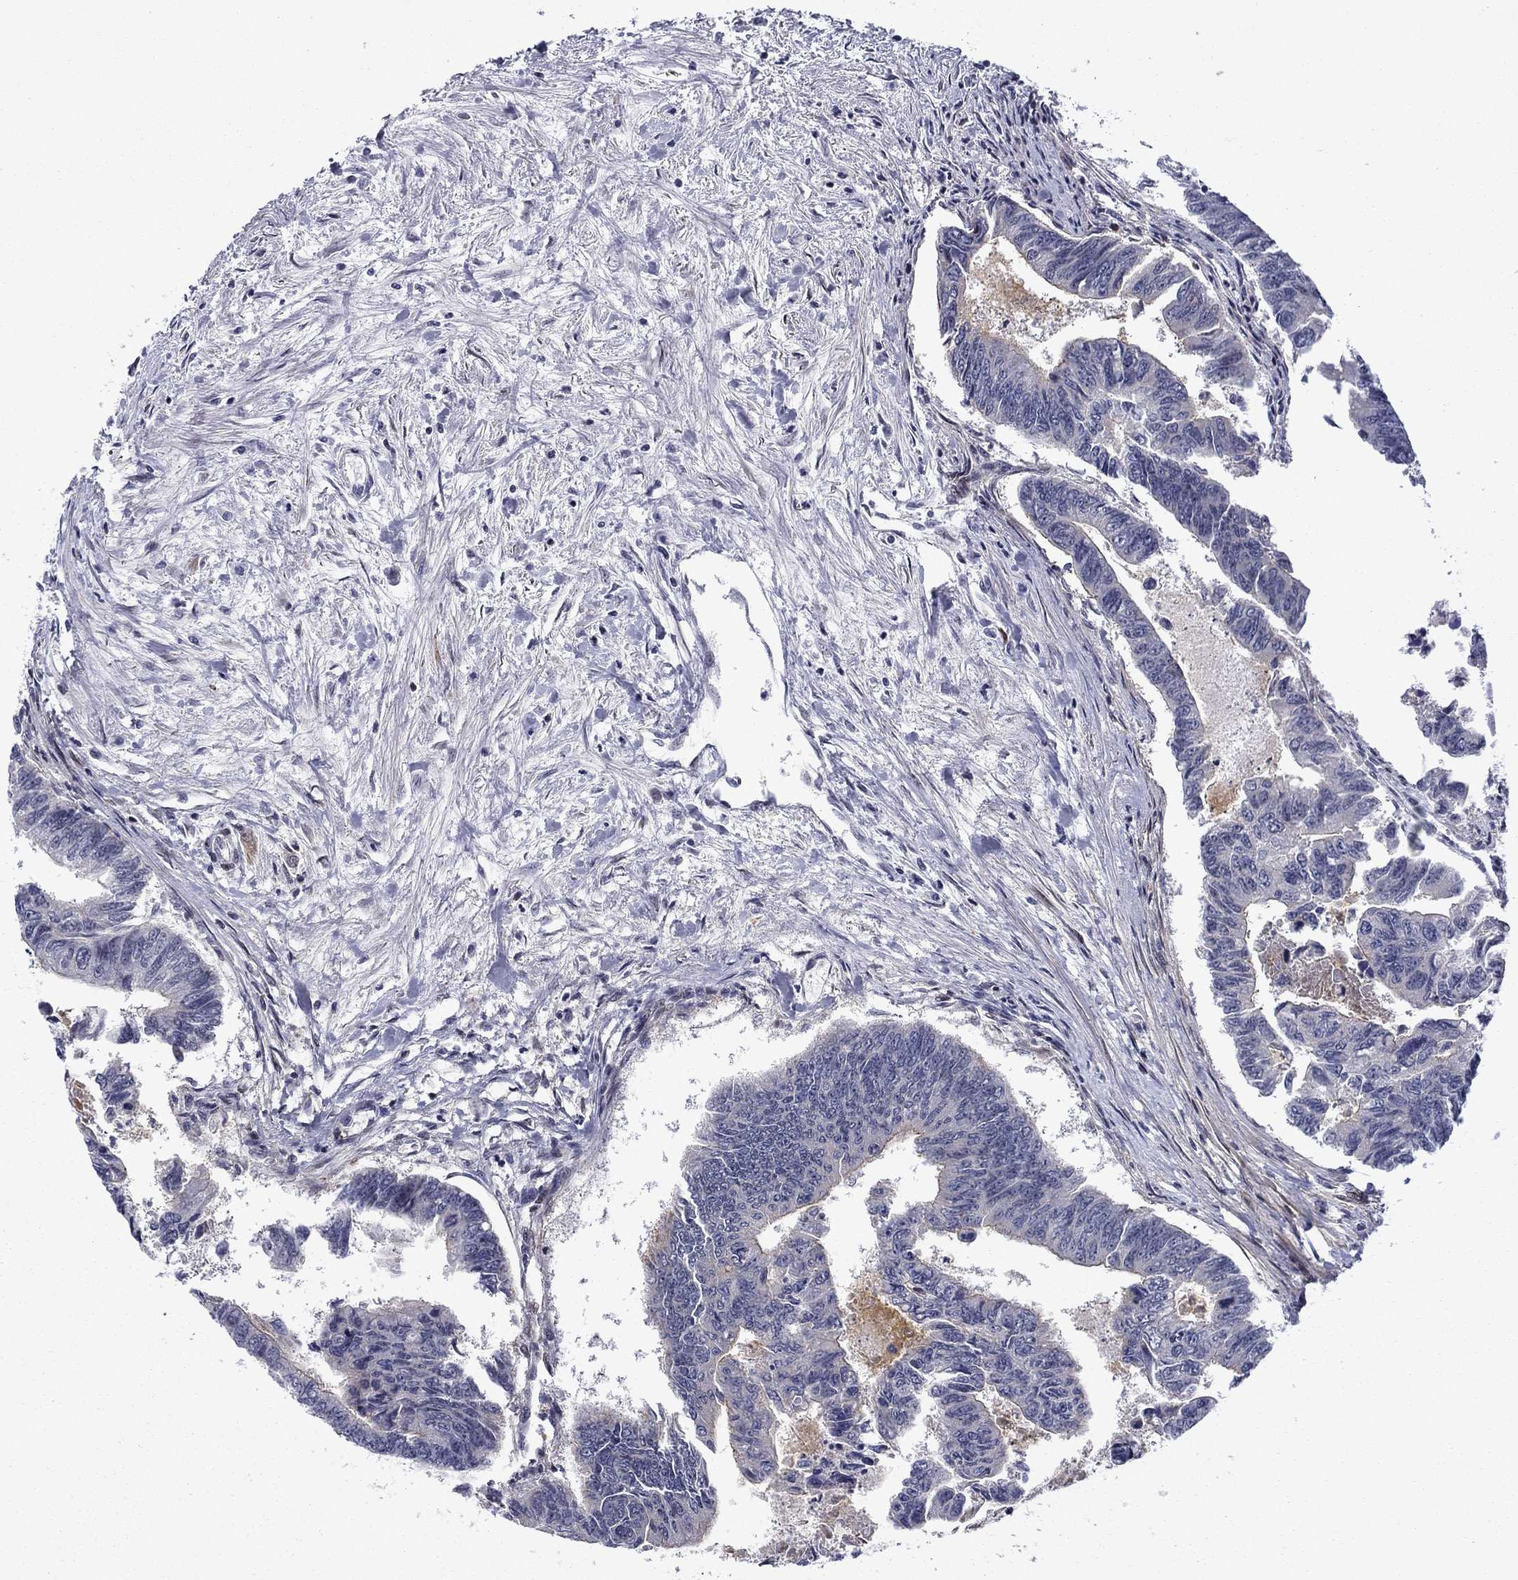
{"staining": {"intensity": "negative", "quantity": "none", "location": "none"}, "tissue": "colorectal cancer", "cell_type": "Tumor cells", "image_type": "cancer", "snomed": [{"axis": "morphology", "description": "Adenocarcinoma, NOS"}, {"axis": "topography", "description": "Colon"}], "caption": "The immunohistochemistry image has no significant expression in tumor cells of colorectal cancer (adenocarcinoma) tissue.", "gene": "B3GAT1", "patient": {"sex": "female", "age": 65}}